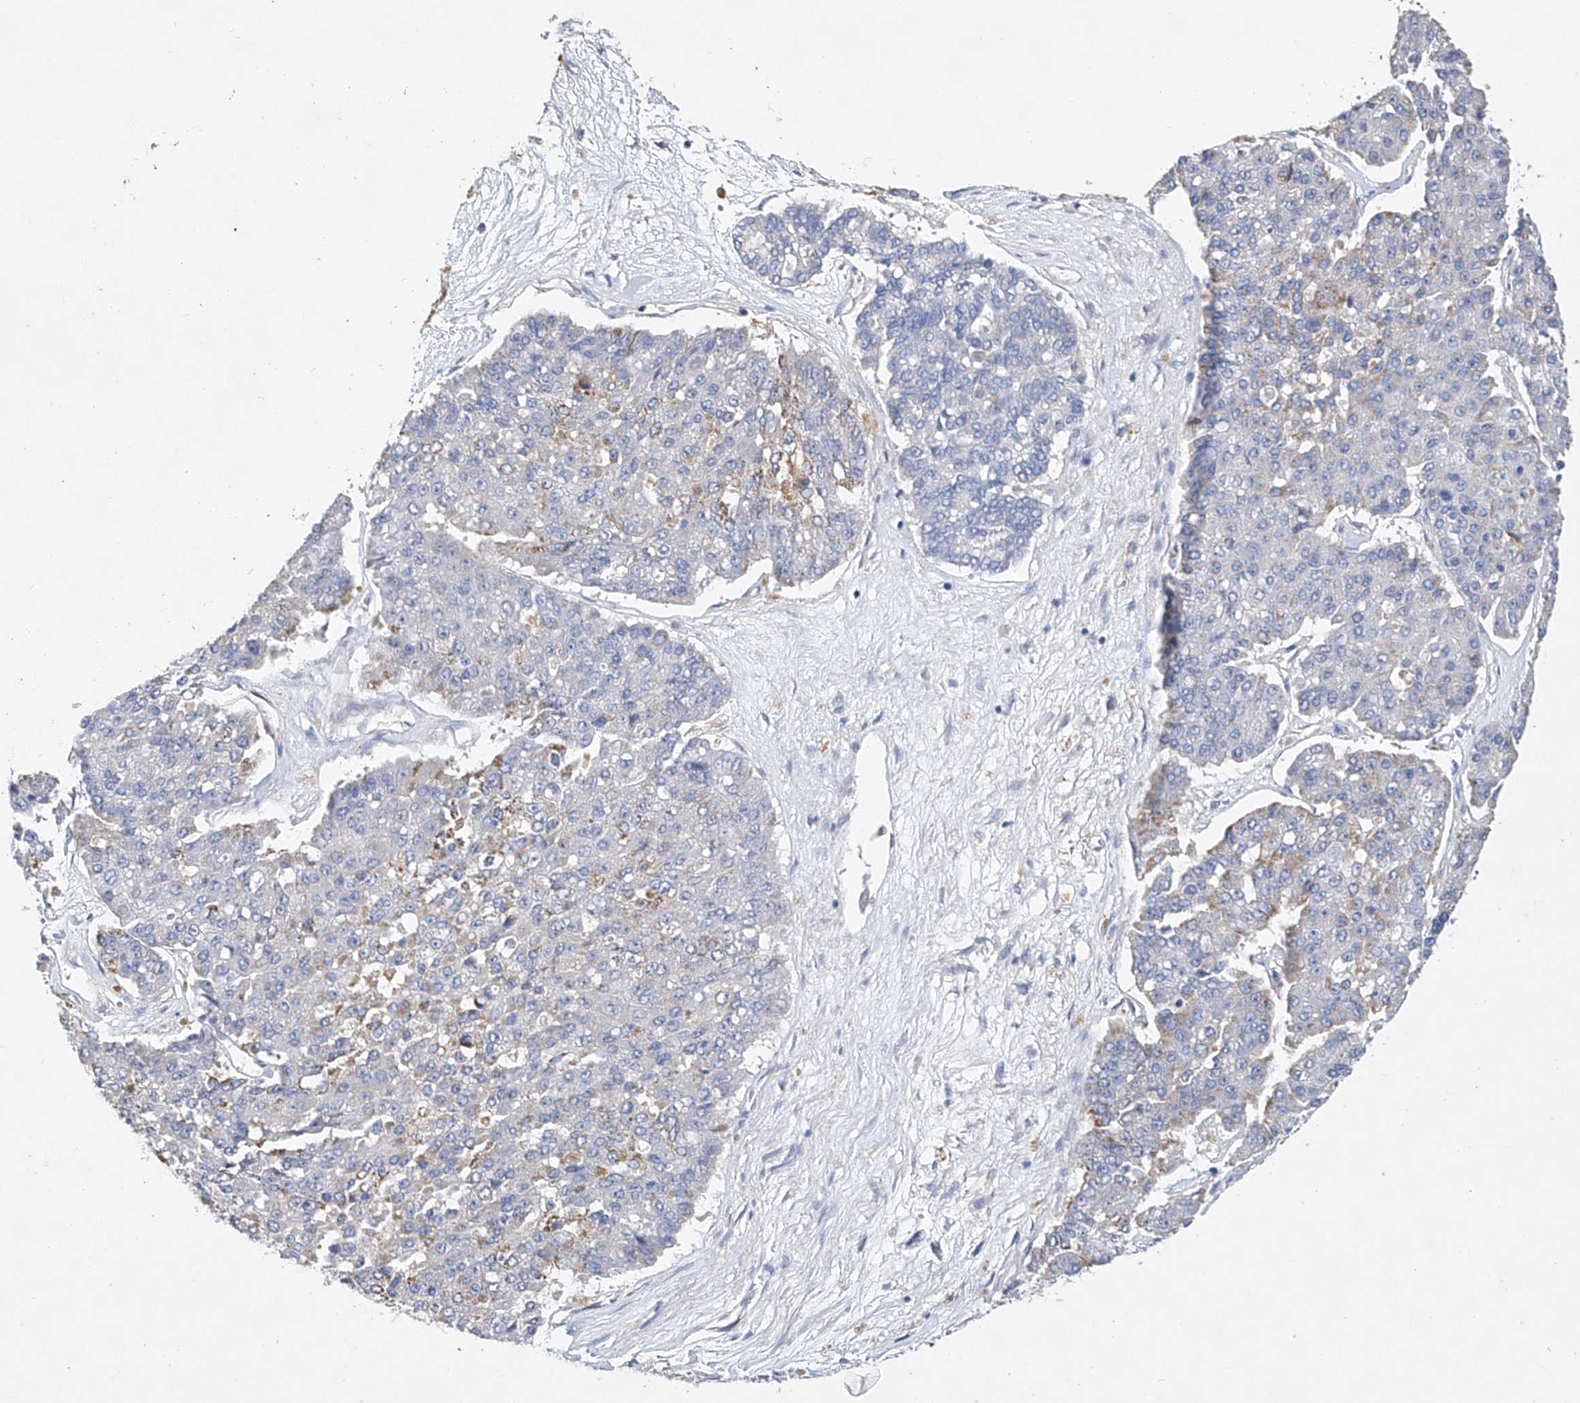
{"staining": {"intensity": "moderate", "quantity": "<25%", "location": "cytoplasmic/membranous"}, "tissue": "pancreatic cancer", "cell_type": "Tumor cells", "image_type": "cancer", "snomed": [{"axis": "morphology", "description": "Adenocarcinoma, NOS"}, {"axis": "topography", "description": "Pancreas"}], "caption": "There is low levels of moderate cytoplasmic/membranous expression in tumor cells of pancreatic cancer, as demonstrated by immunohistochemical staining (brown color).", "gene": "AMD1", "patient": {"sex": "male", "age": 50}}